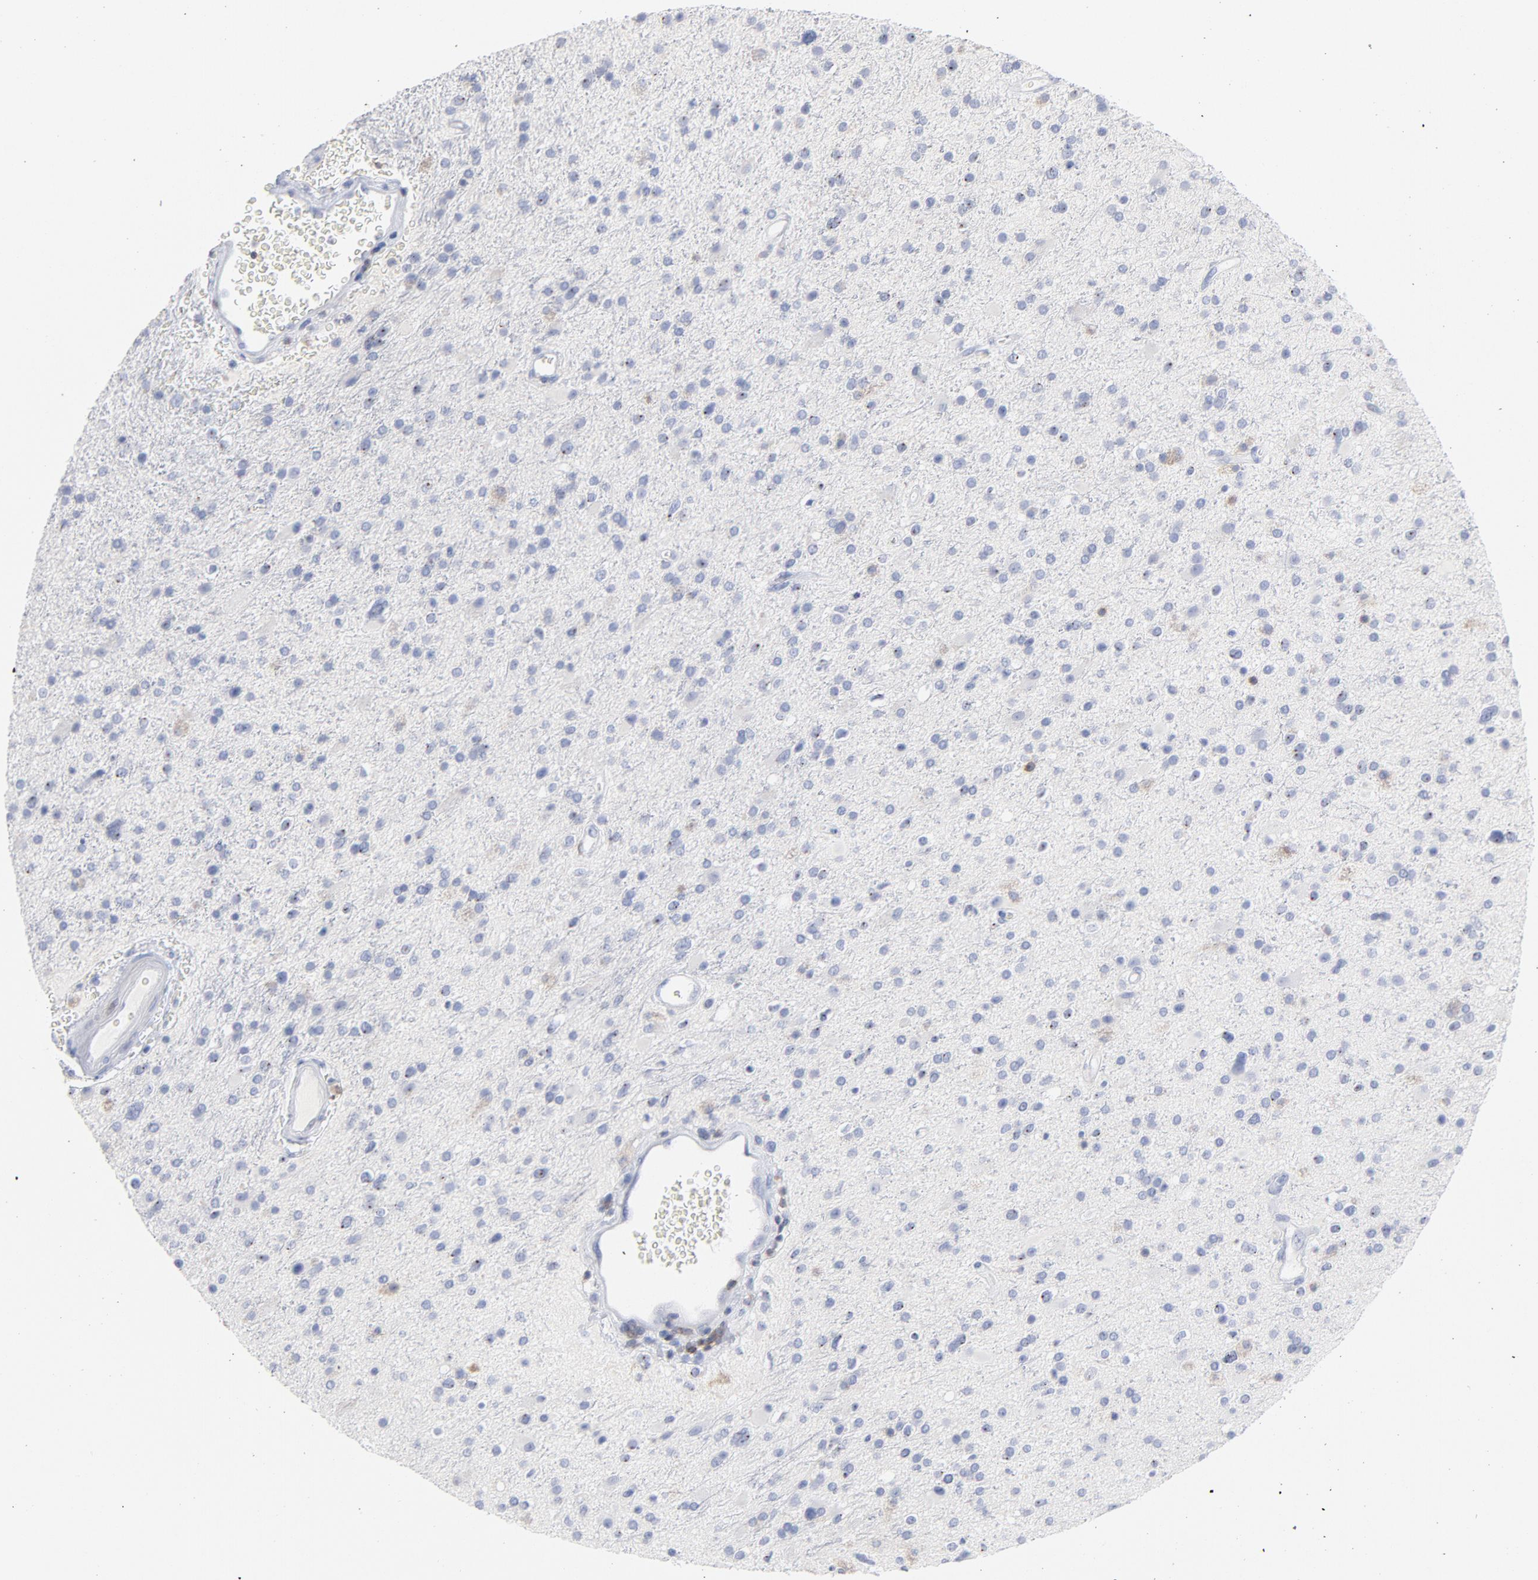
{"staining": {"intensity": "negative", "quantity": "none", "location": "none"}, "tissue": "glioma", "cell_type": "Tumor cells", "image_type": "cancer", "snomed": [{"axis": "morphology", "description": "Glioma, malignant, High grade"}, {"axis": "topography", "description": "Brain"}], "caption": "This is a photomicrograph of IHC staining of malignant glioma (high-grade), which shows no staining in tumor cells. Brightfield microscopy of immunohistochemistry (IHC) stained with DAB (3,3'-diaminobenzidine) (brown) and hematoxylin (blue), captured at high magnification.", "gene": "P2RY8", "patient": {"sex": "male", "age": 33}}